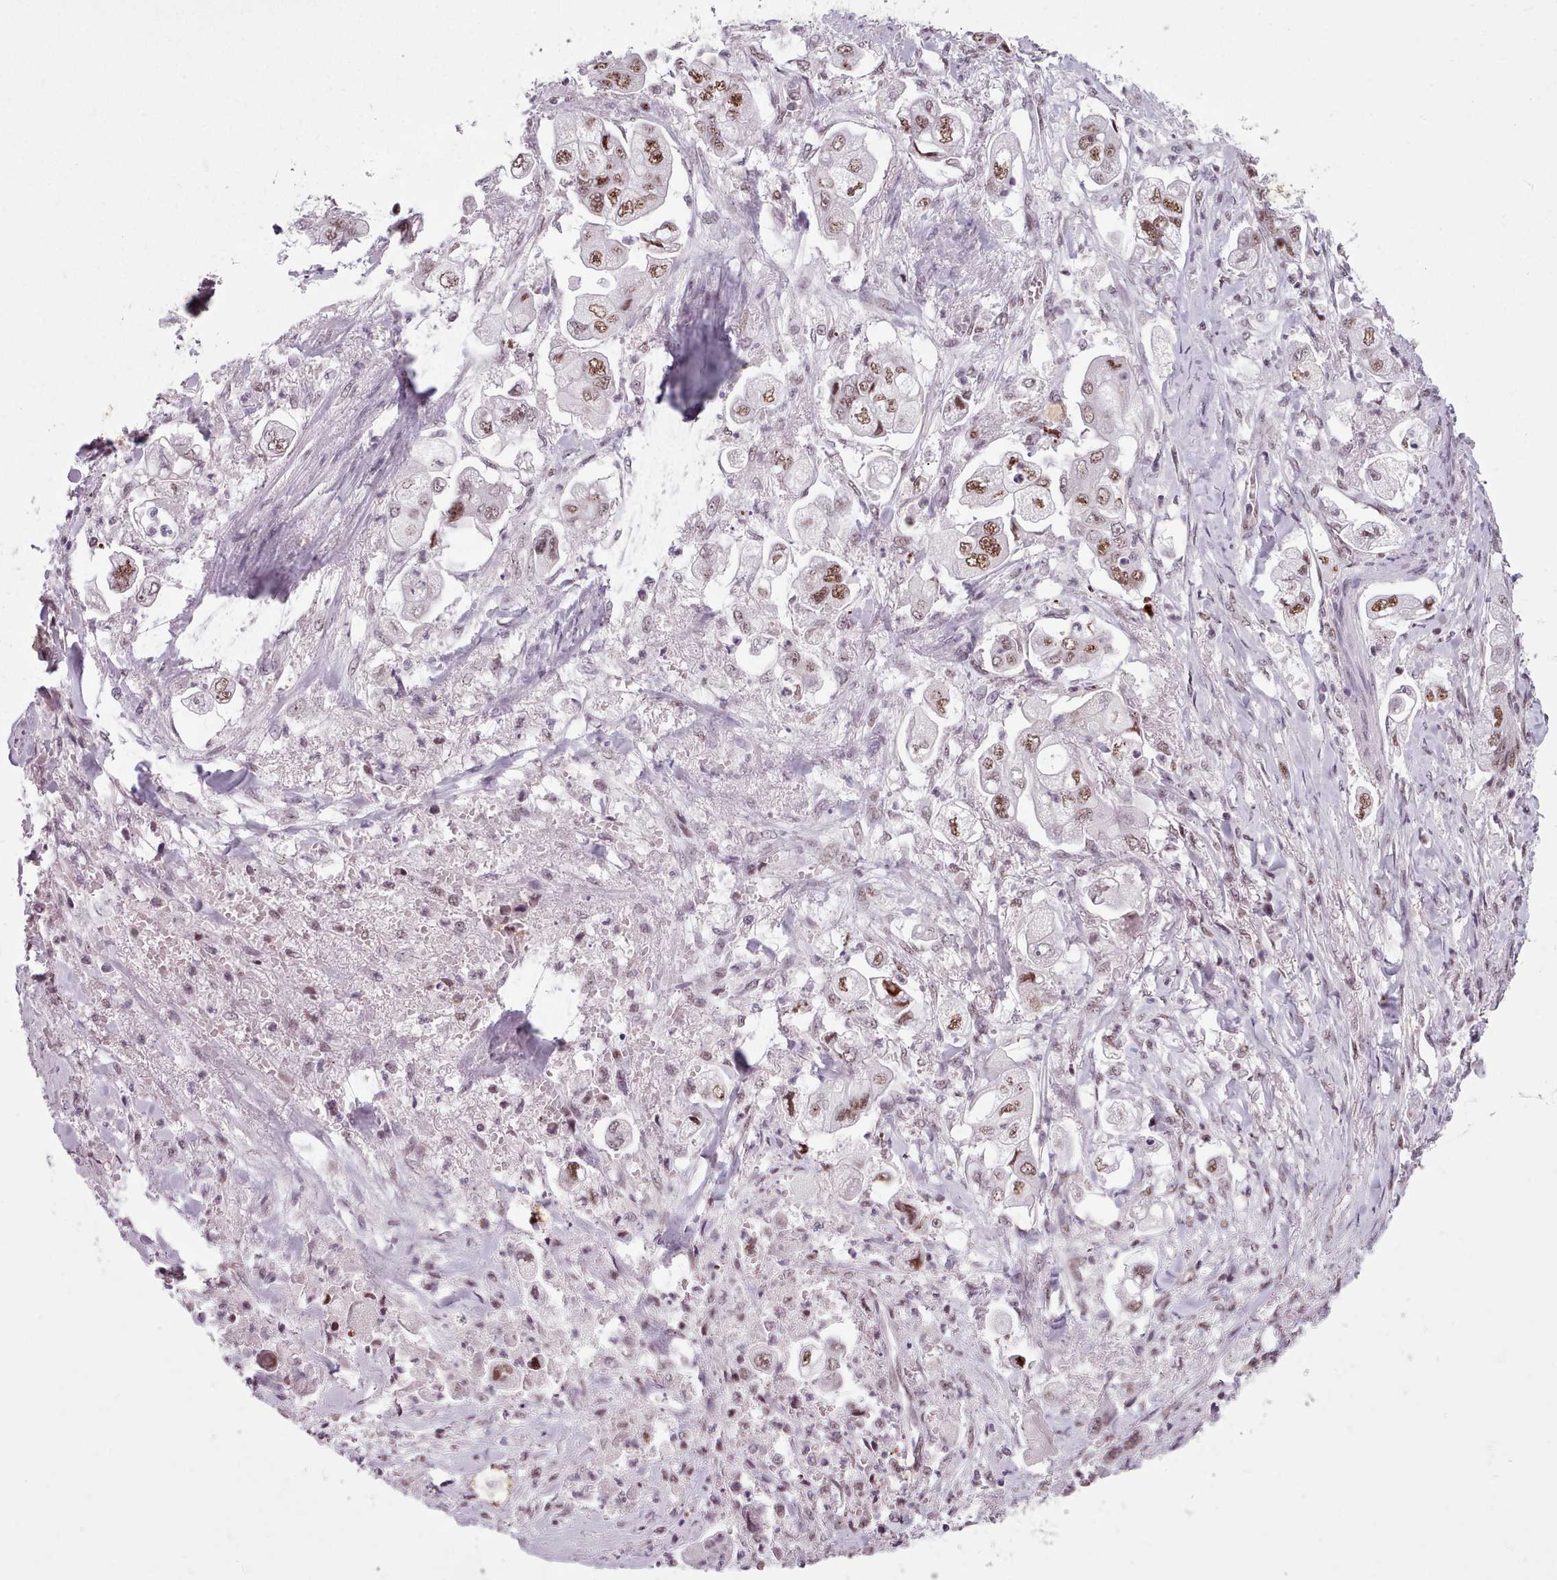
{"staining": {"intensity": "moderate", "quantity": ">75%", "location": "nuclear"}, "tissue": "stomach cancer", "cell_type": "Tumor cells", "image_type": "cancer", "snomed": [{"axis": "morphology", "description": "Adenocarcinoma, NOS"}, {"axis": "topography", "description": "Stomach"}], "caption": "About >75% of tumor cells in human stomach cancer (adenocarcinoma) display moderate nuclear protein expression as visualized by brown immunohistochemical staining.", "gene": "SRRM1", "patient": {"sex": "male", "age": 62}}